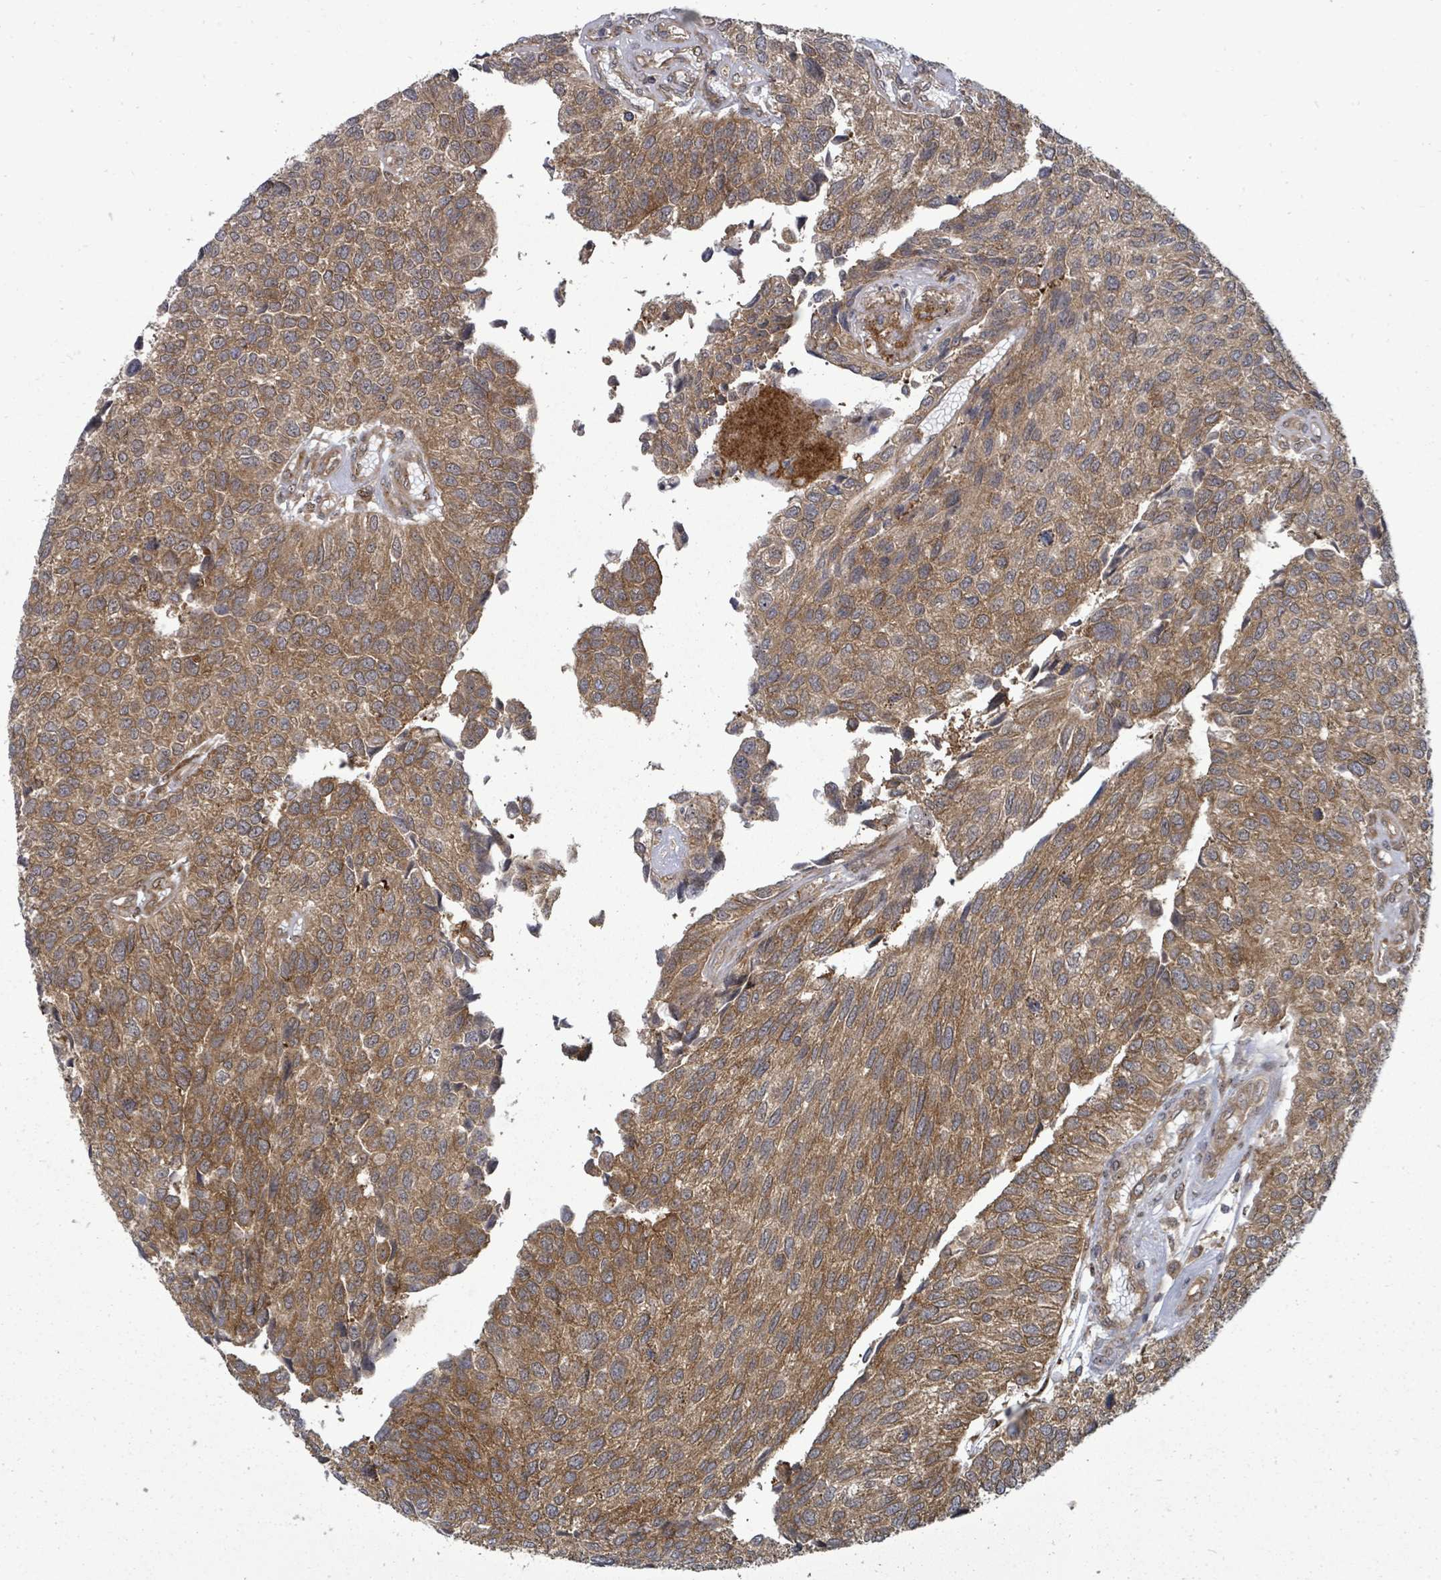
{"staining": {"intensity": "moderate", "quantity": ">75%", "location": "cytoplasmic/membranous"}, "tissue": "urothelial cancer", "cell_type": "Tumor cells", "image_type": "cancer", "snomed": [{"axis": "morphology", "description": "Urothelial carcinoma, NOS"}, {"axis": "topography", "description": "Urinary bladder"}], "caption": "Tumor cells display medium levels of moderate cytoplasmic/membranous expression in about >75% of cells in urothelial cancer.", "gene": "EIF3C", "patient": {"sex": "male", "age": 55}}